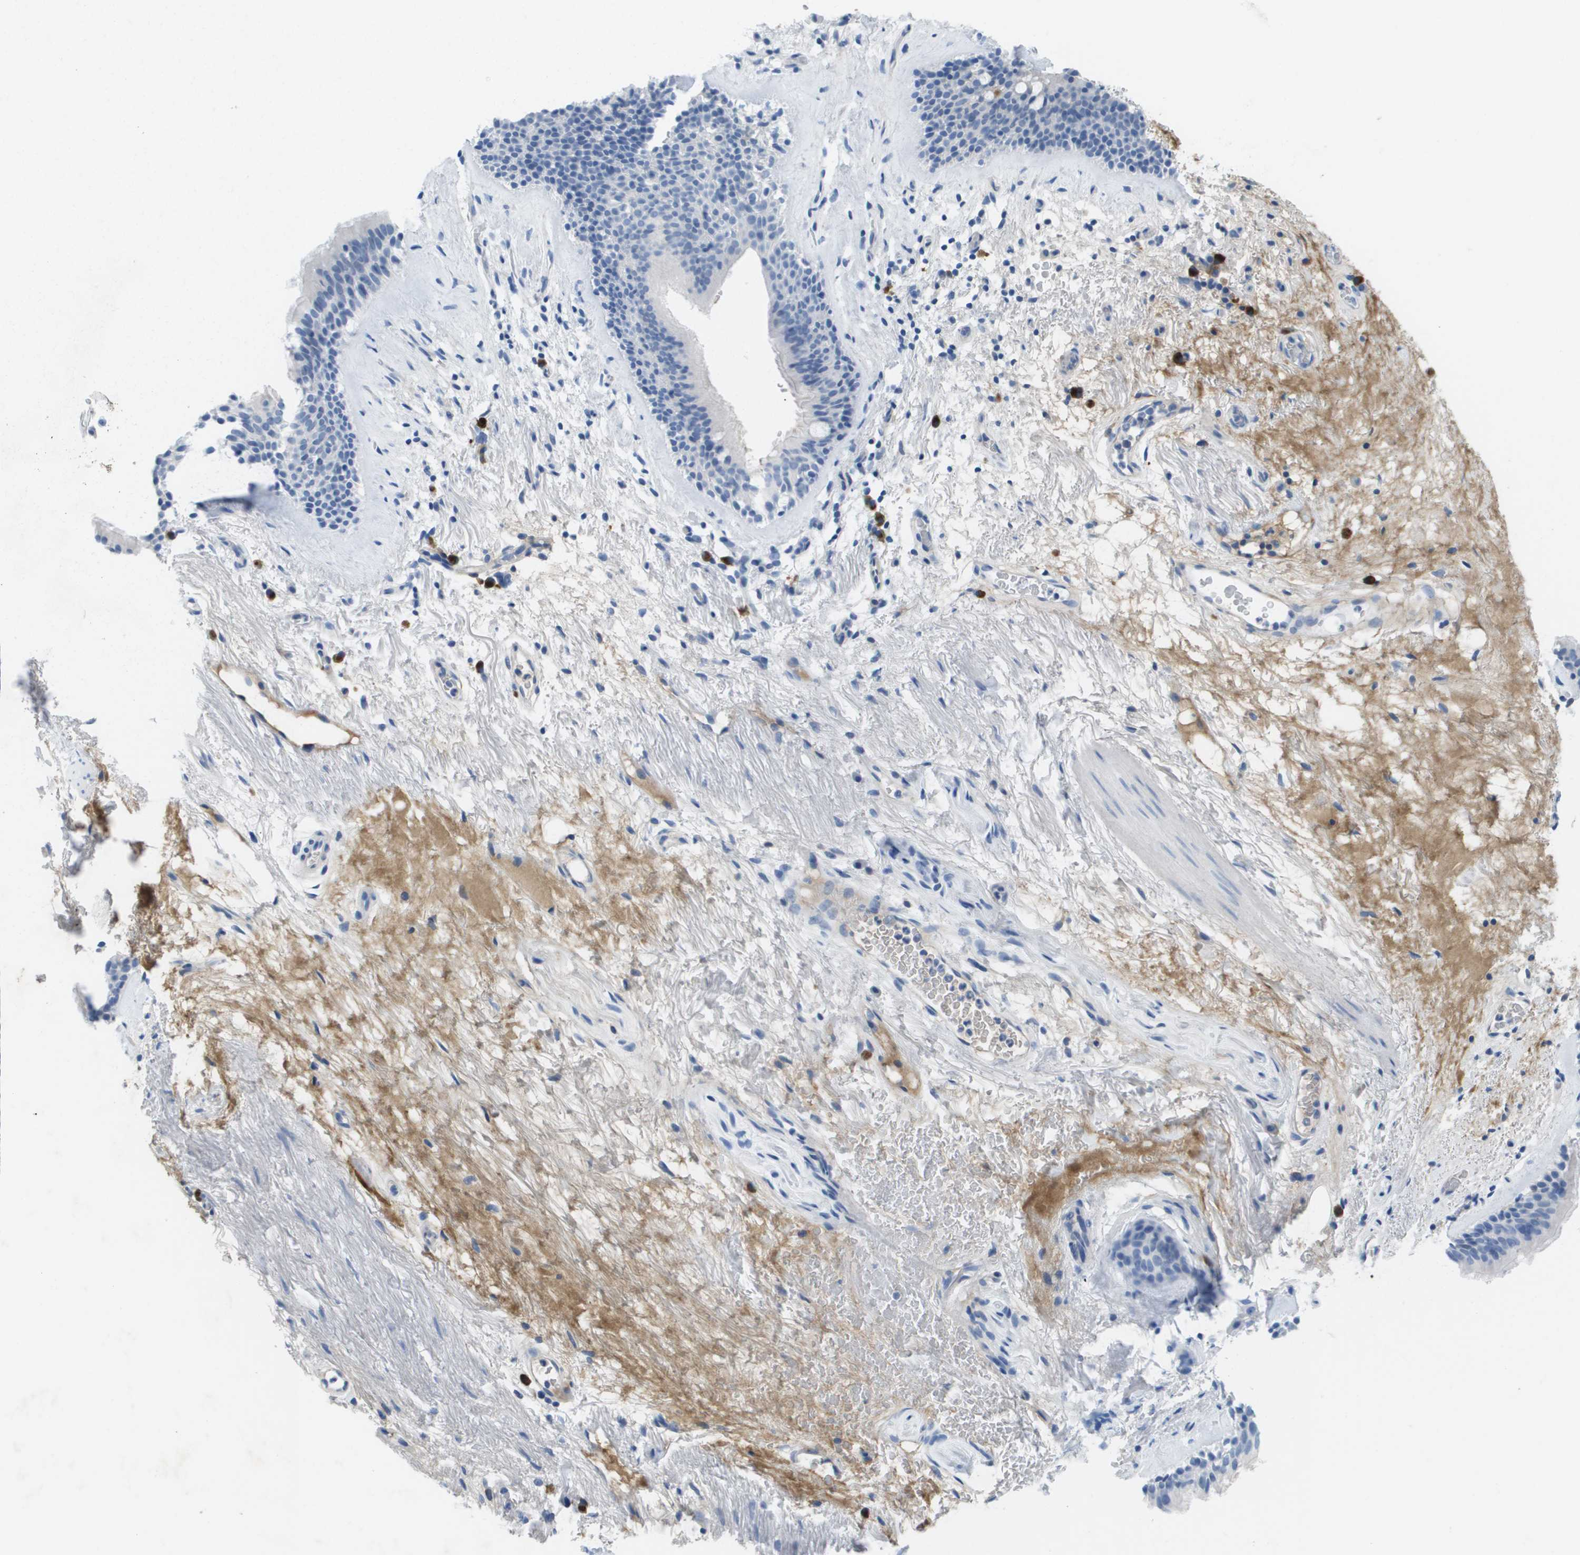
{"staining": {"intensity": "negative", "quantity": "none", "location": "none"}, "tissue": "bronchus", "cell_type": "Respiratory epithelial cells", "image_type": "normal", "snomed": [{"axis": "morphology", "description": "Normal tissue, NOS"}, {"axis": "topography", "description": "Cartilage tissue"}], "caption": "Immunohistochemistry (IHC) histopathology image of normal bronchus stained for a protein (brown), which reveals no staining in respiratory epithelial cells. The staining is performed using DAB brown chromogen with nuclei counter-stained in using hematoxylin.", "gene": "GPR18", "patient": {"sex": "female", "age": 63}}